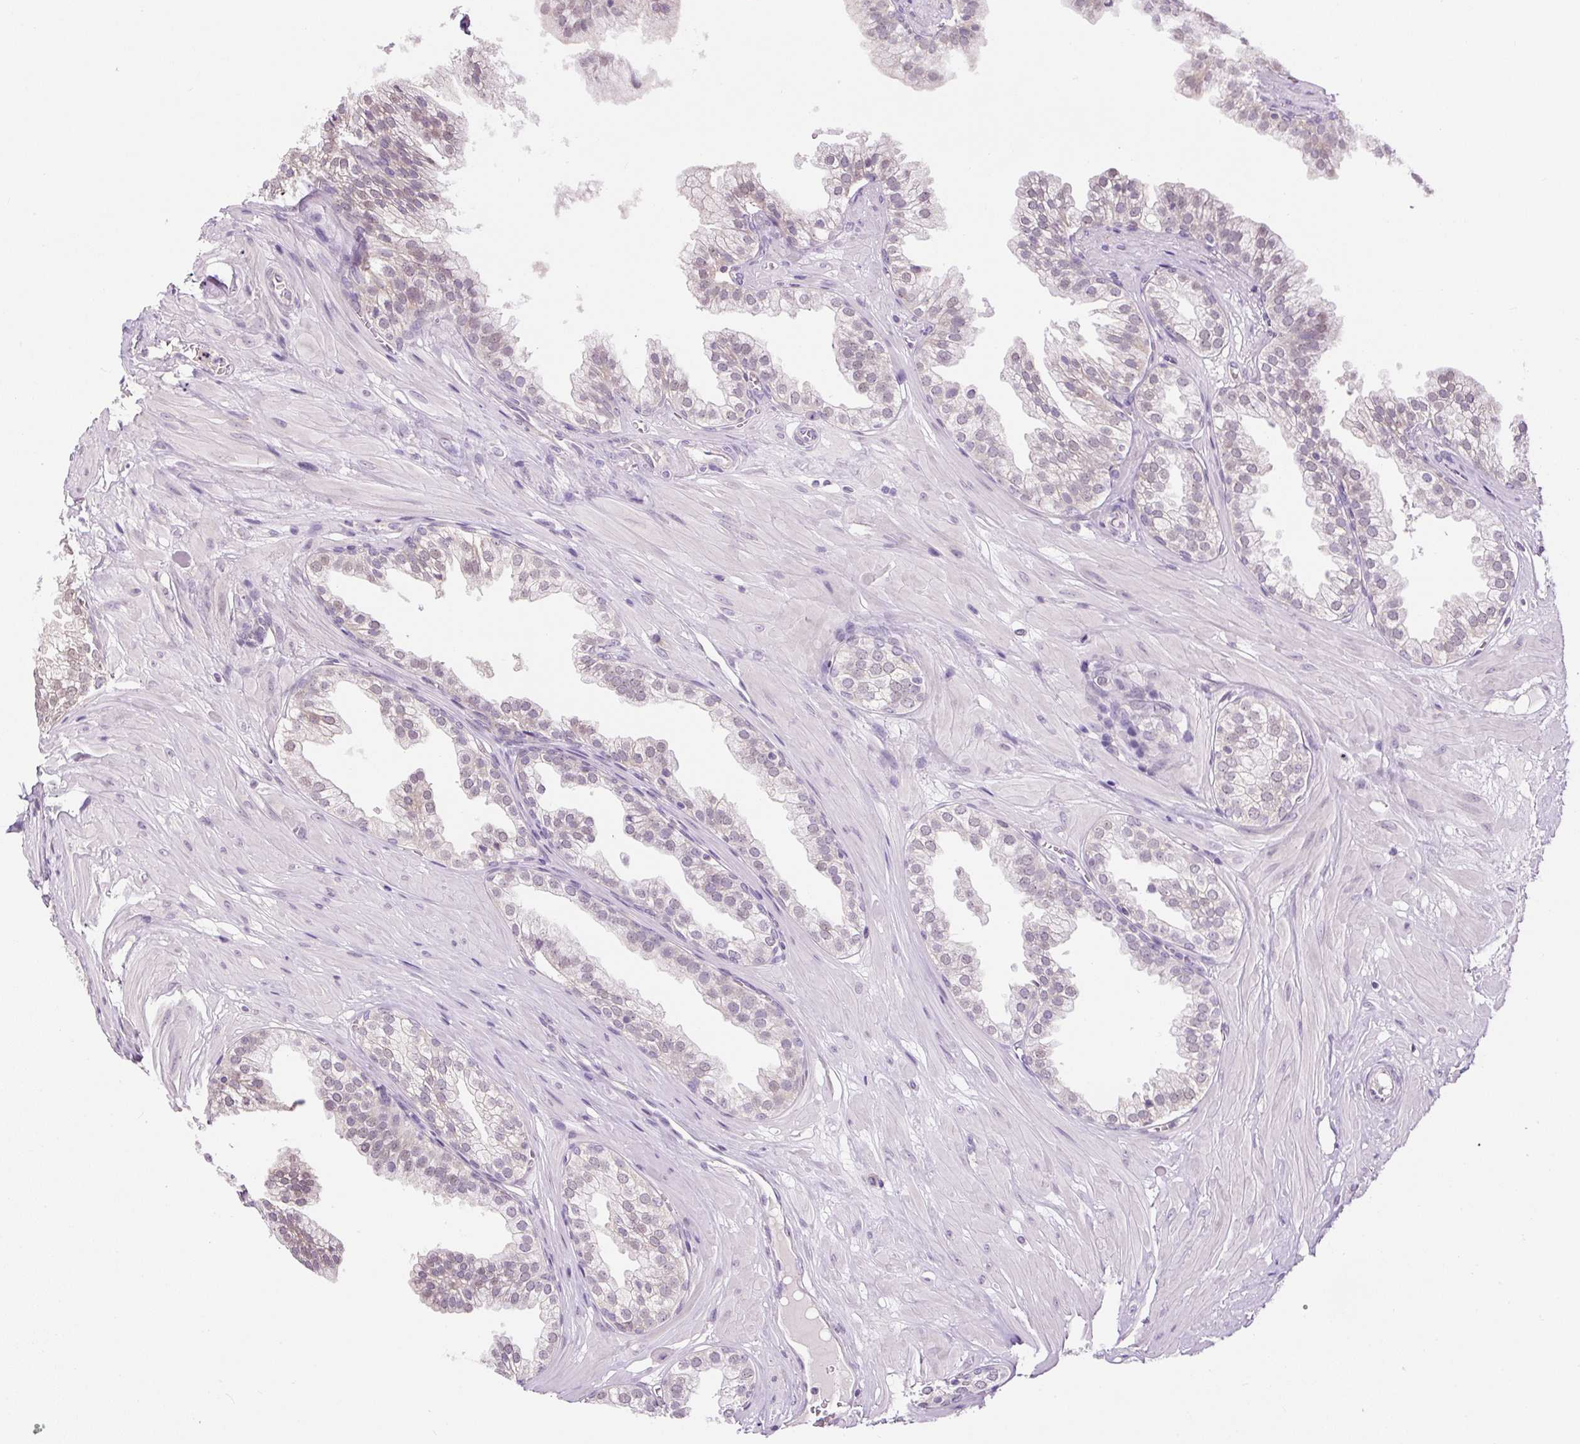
{"staining": {"intensity": "weak", "quantity": "25%-75%", "location": "nuclear"}, "tissue": "prostate", "cell_type": "Glandular cells", "image_type": "normal", "snomed": [{"axis": "morphology", "description": "Normal tissue, NOS"}, {"axis": "topography", "description": "Prostate"}, {"axis": "topography", "description": "Peripheral nerve tissue"}], "caption": "Benign prostate was stained to show a protein in brown. There is low levels of weak nuclear expression in about 25%-75% of glandular cells. Ihc stains the protein in brown and the nuclei are stained blue.", "gene": "RACGAP1", "patient": {"sex": "male", "age": 55}}